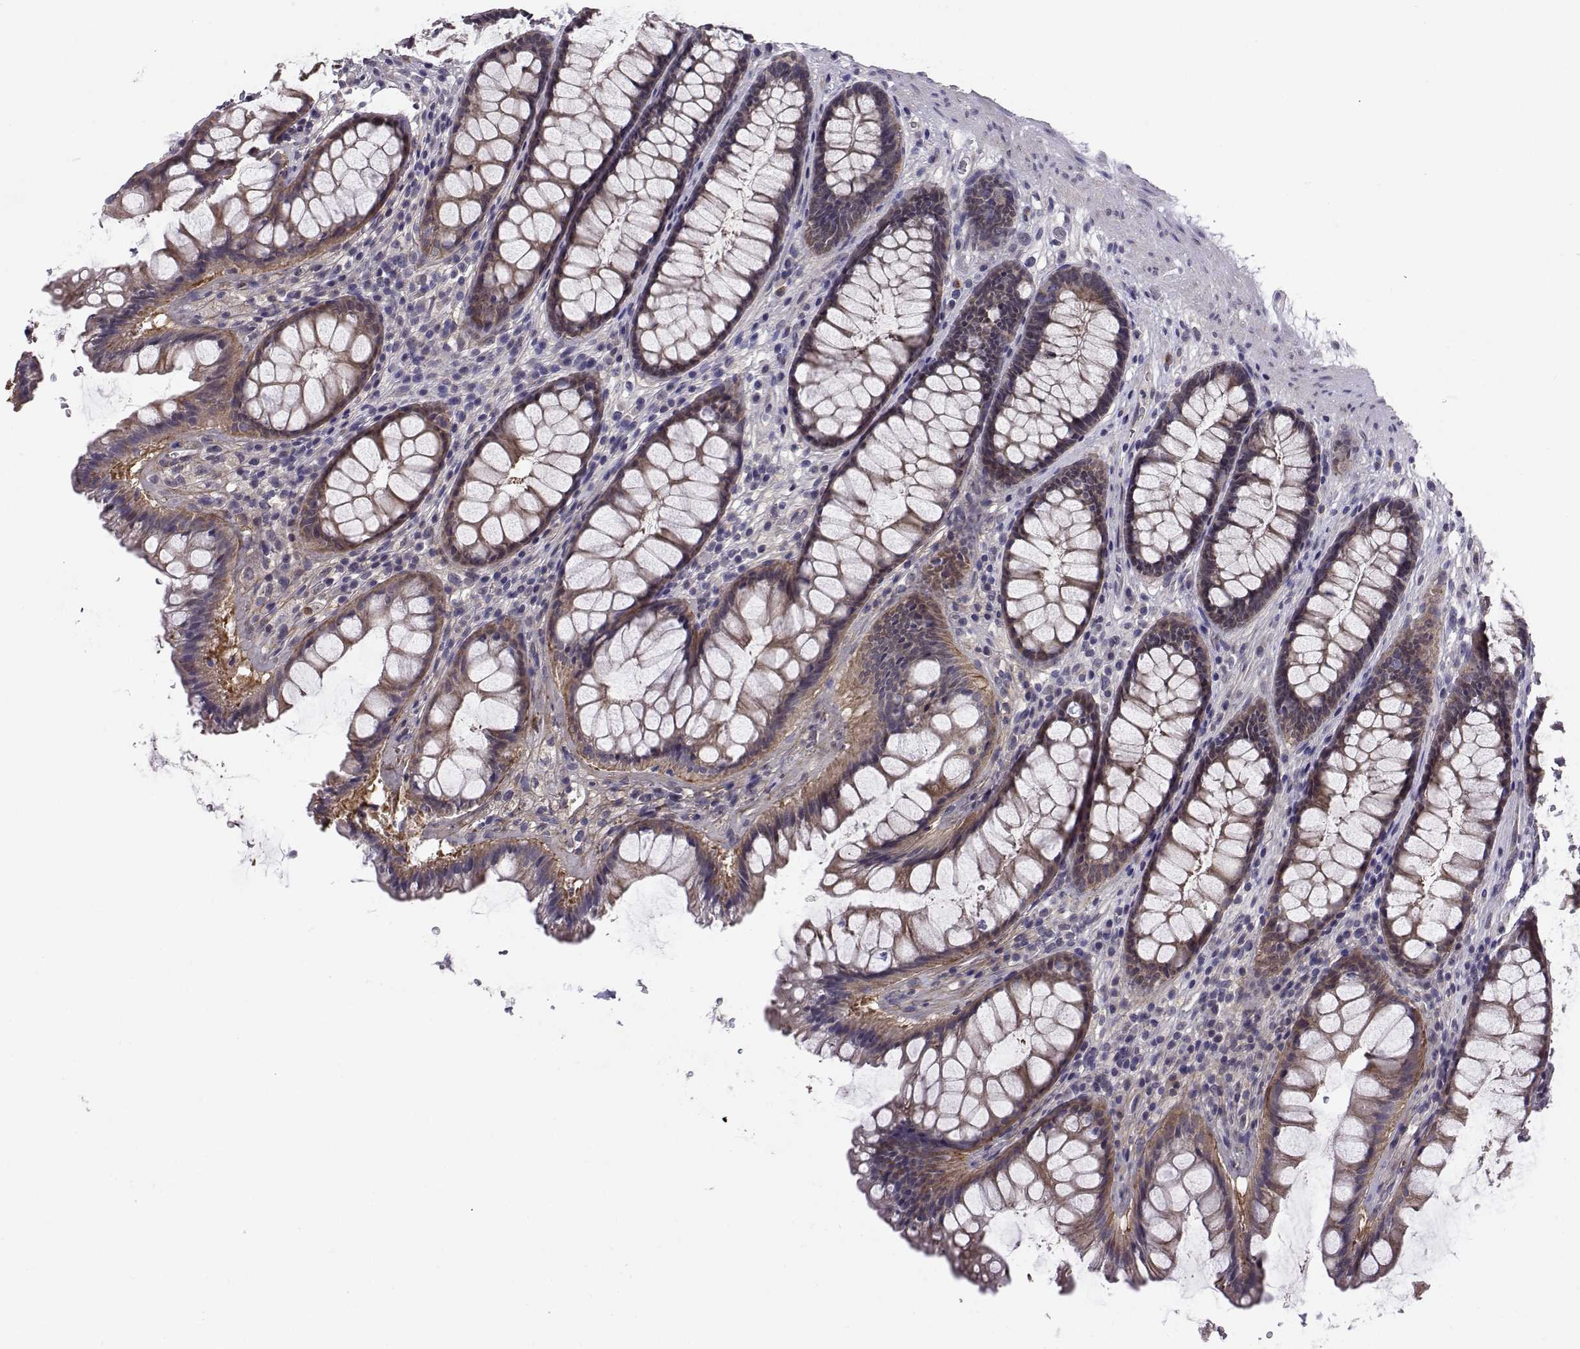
{"staining": {"intensity": "moderate", "quantity": ">75%", "location": "cytoplasmic/membranous"}, "tissue": "rectum", "cell_type": "Glandular cells", "image_type": "normal", "snomed": [{"axis": "morphology", "description": "Normal tissue, NOS"}, {"axis": "topography", "description": "Rectum"}], "caption": "A brown stain labels moderate cytoplasmic/membranous staining of a protein in glandular cells of normal rectum. (Brightfield microscopy of DAB IHC at high magnification).", "gene": "PEX5L", "patient": {"sex": "male", "age": 72}}